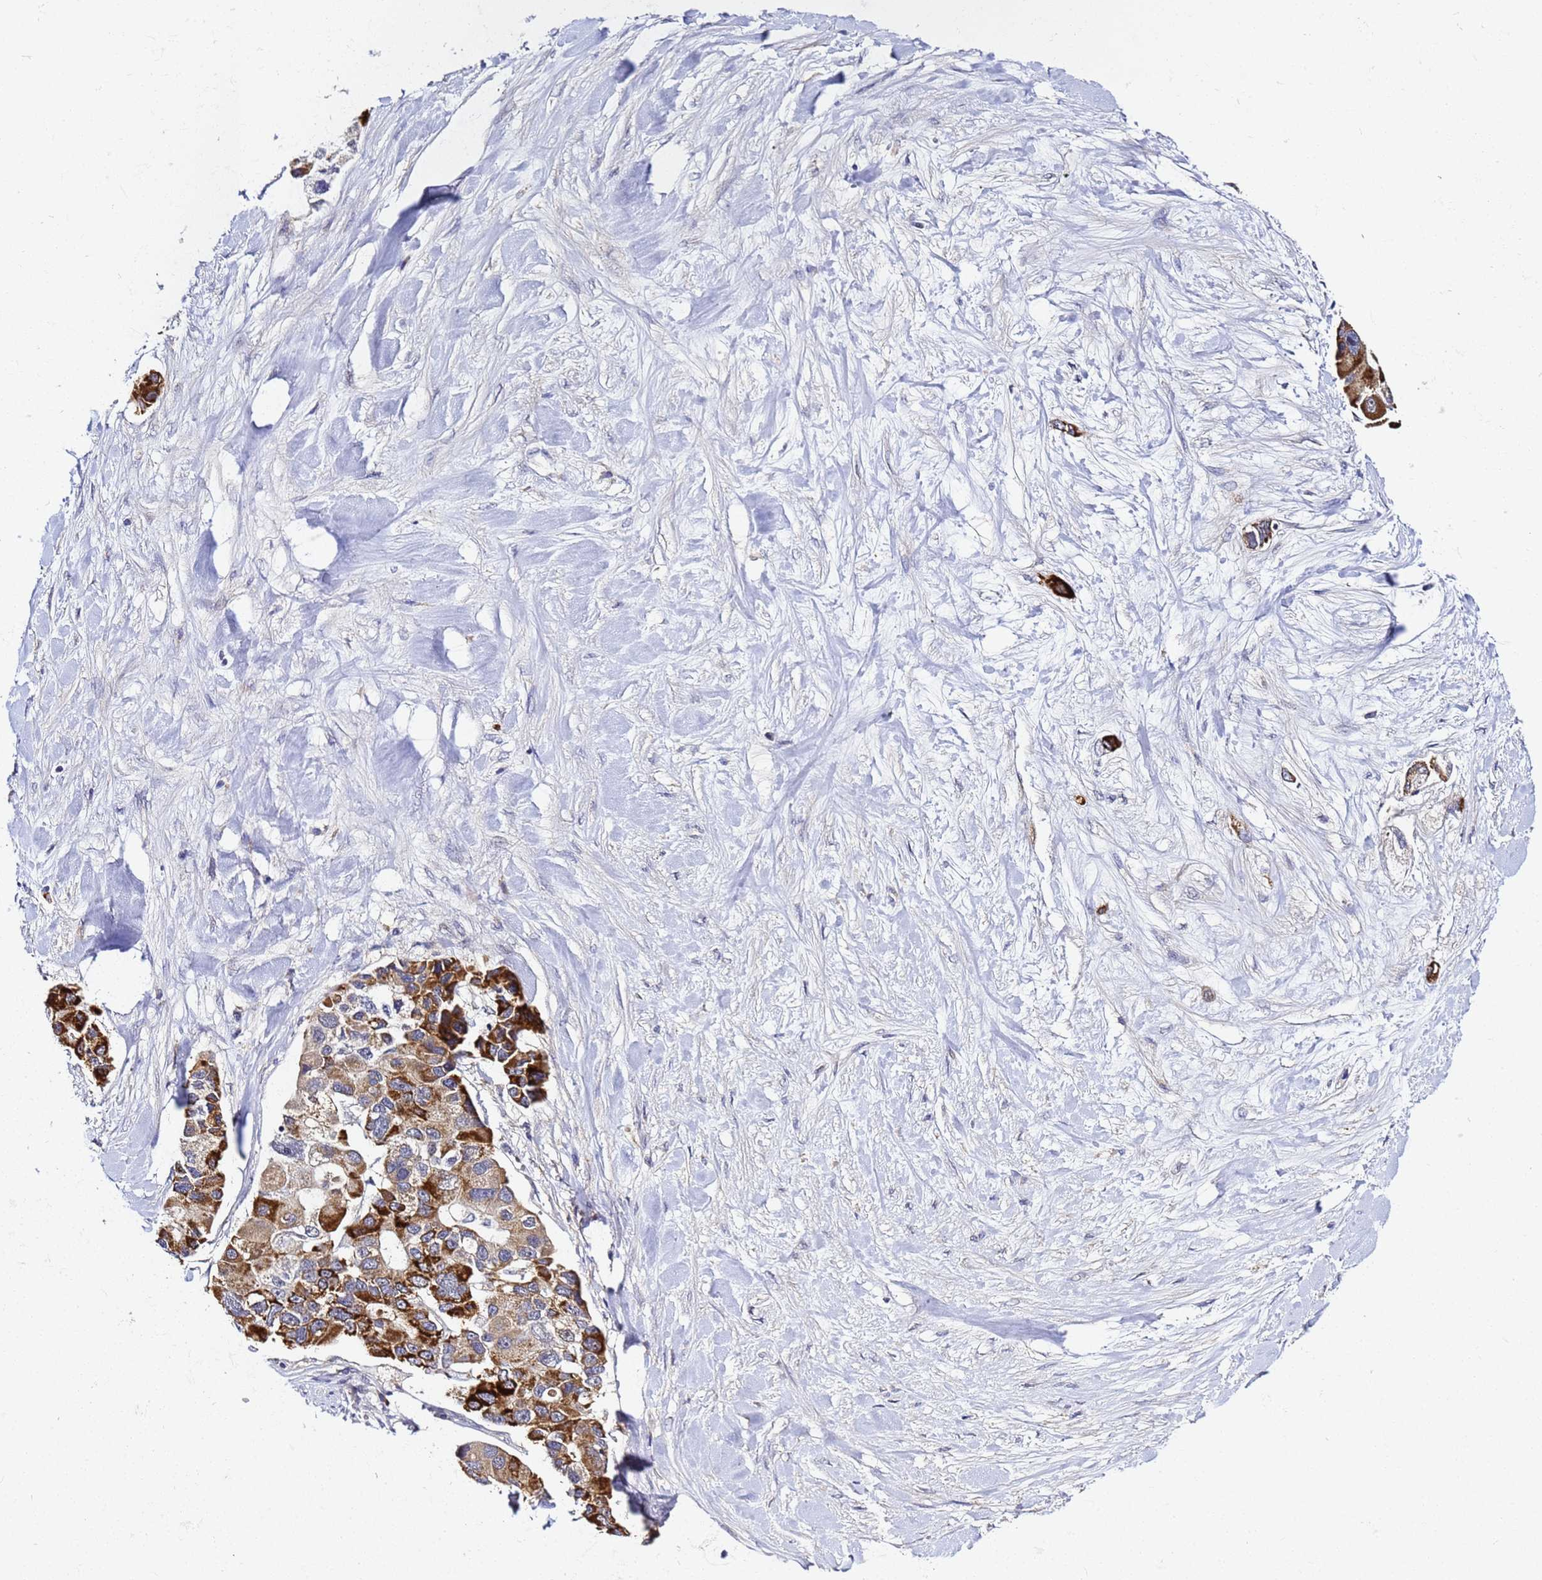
{"staining": {"intensity": "strong", "quantity": ">75%", "location": "cytoplasmic/membranous"}, "tissue": "lung cancer", "cell_type": "Tumor cells", "image_type": "cancer", "snomed": [{"axis": "morphology", "description": "Adenocarcinoma, NOS"}, {"axis": "topography", "description": "Lung"}], "caption": "Strong cytoplasmic/membranous protein expression is appreciated in approximately >75% of tumor cells in adenocarcinoma (lung).", "gene": "PLXDC2", "patient": {"sex": "female", "age": 54}}